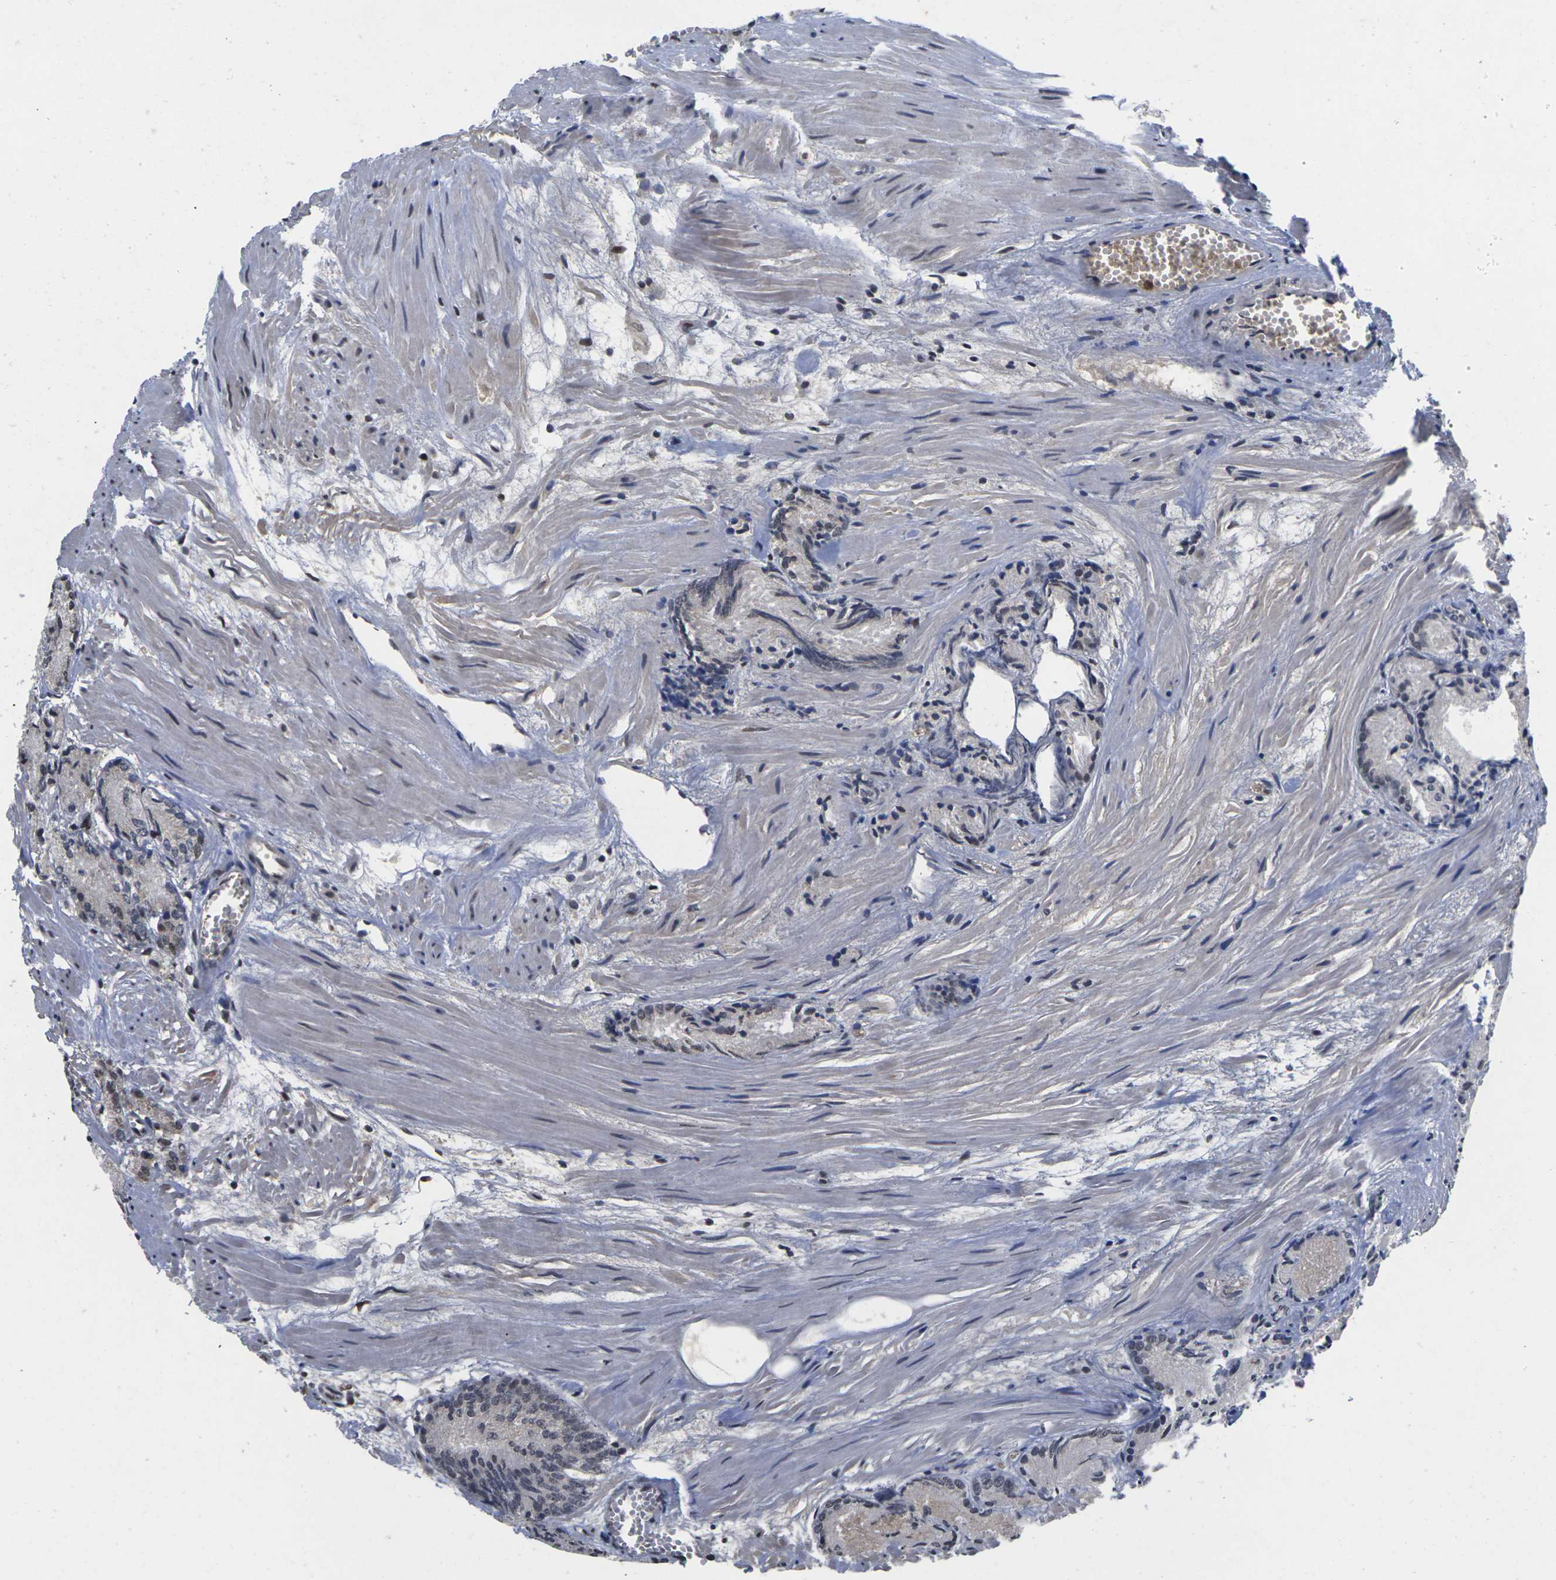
{"staining": {"intensity": "moderate", "quantity": "25%-75%", "location": "nuclear"}, "tissue": "prostate cancer", "cell_type": "Tumor cells", "image_type": "cancer", "snomed": [{"axis": "morphology", "description": "Adenocarcinoma, Low grade"}, {"axis": "topography", "description": "Prostate"}], "caption": "Low-grade adenocarcinoma (prostate) tissue demonstrates moderate nuclear positivity in approximately 25%-75% of tumor cells, visualized by immunohistochemistry.", "gene": "GTF2E1", "patient": {"sex": "male", "age": 72}}